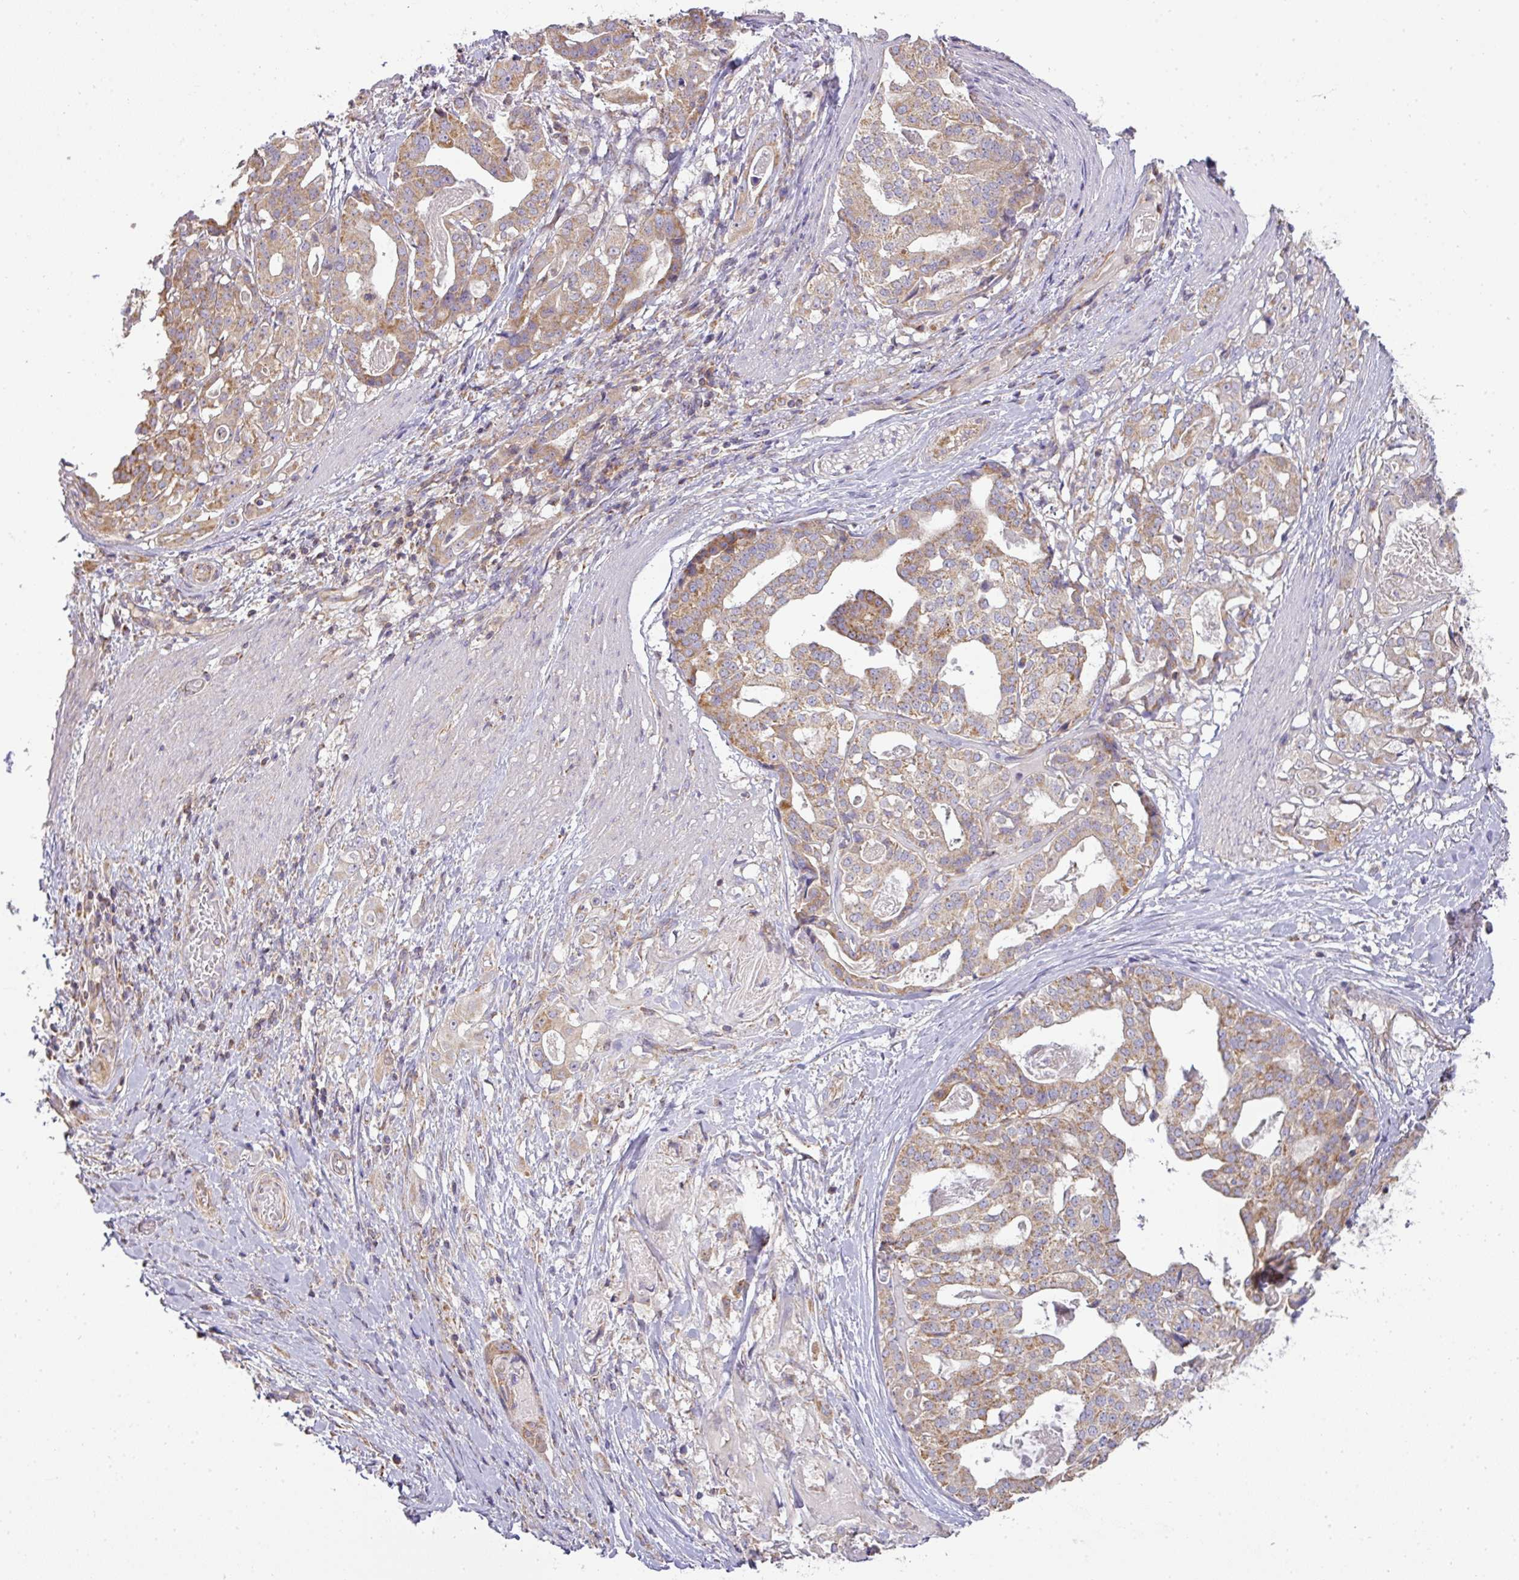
{"staining": {"intensity": "moderate", "quantity": ">75%", "location": "cytoplasmic/membranous"}, "tissue": "stomach cancer", "cell_type": "Tumor cells", "image_type": "cancer", "snomed": [{"axis": "morphology", "description": "Adenocarcinoma, NOS"}, {"axis": "topography", "description": "Stomach"}], "caption": "Immunohistochemical staining of human stomach cancer (adenocarcinoma) shows medium levels of moderate cytoplasmic/membranous staining in about >75% of tumor cells.", "gene": "ZNF211", "patient": {"sex": "male", "age": 48}}